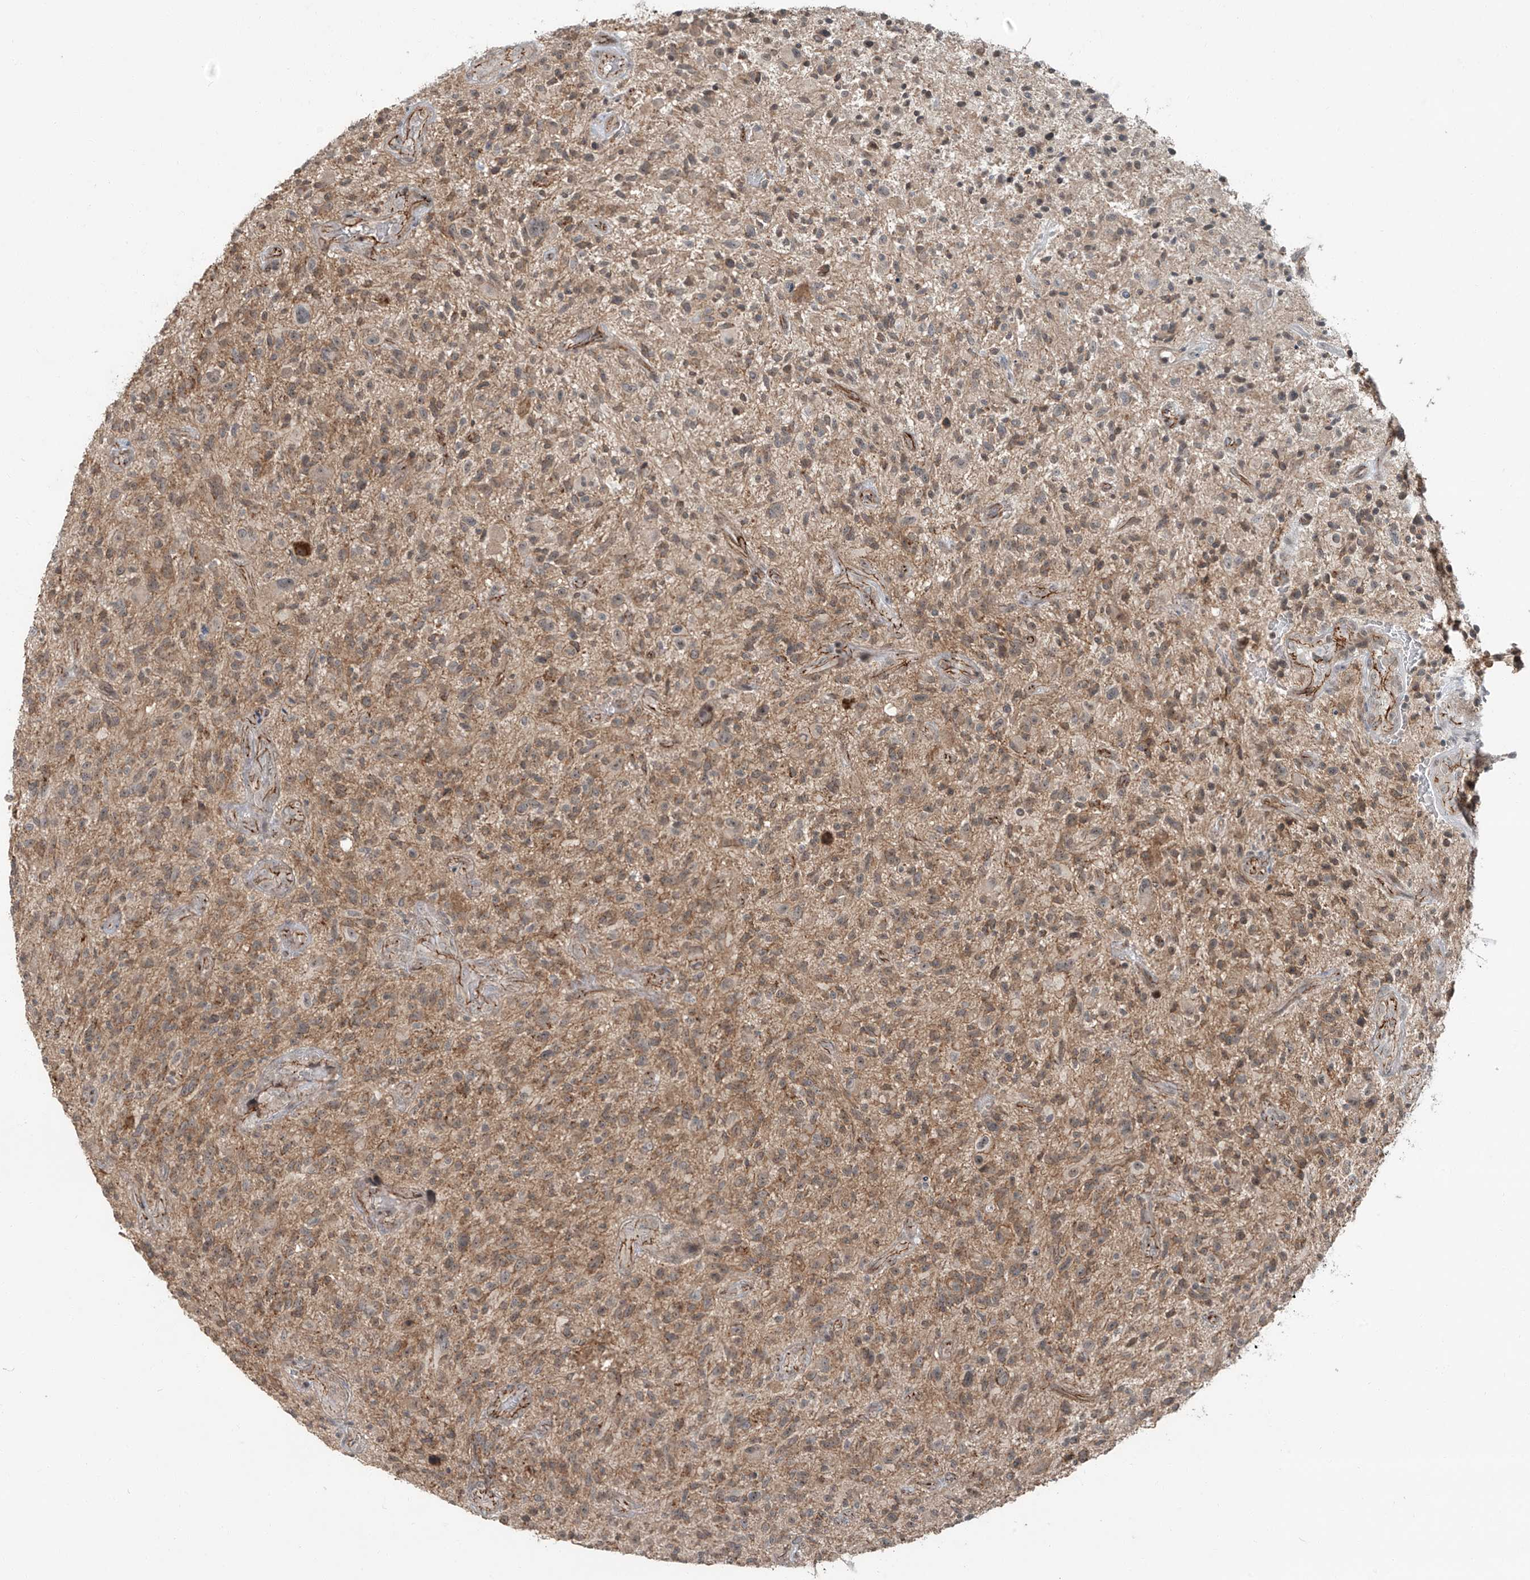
{"staining": {"intensity": "moderate", "quantity": ">75%", "location": "cytoplasmic/membranous"}, "tissue": "glioma", "cell_type": "Tumor cells", "image_type": "cancer", "snomed": [{"axis": "morphology", "description": "Glioma, malignant, High grade"}, {"axis": "topography", "description": "Brain"}], "caption": "Tumor cells reveal medium levels of moderate cytoplasmic/membranous positivity in approximately >75% of cells in human malignant high-grade glioma.", "gene": "ZNF16", "patient": {"sex": "male", "age": 47}}